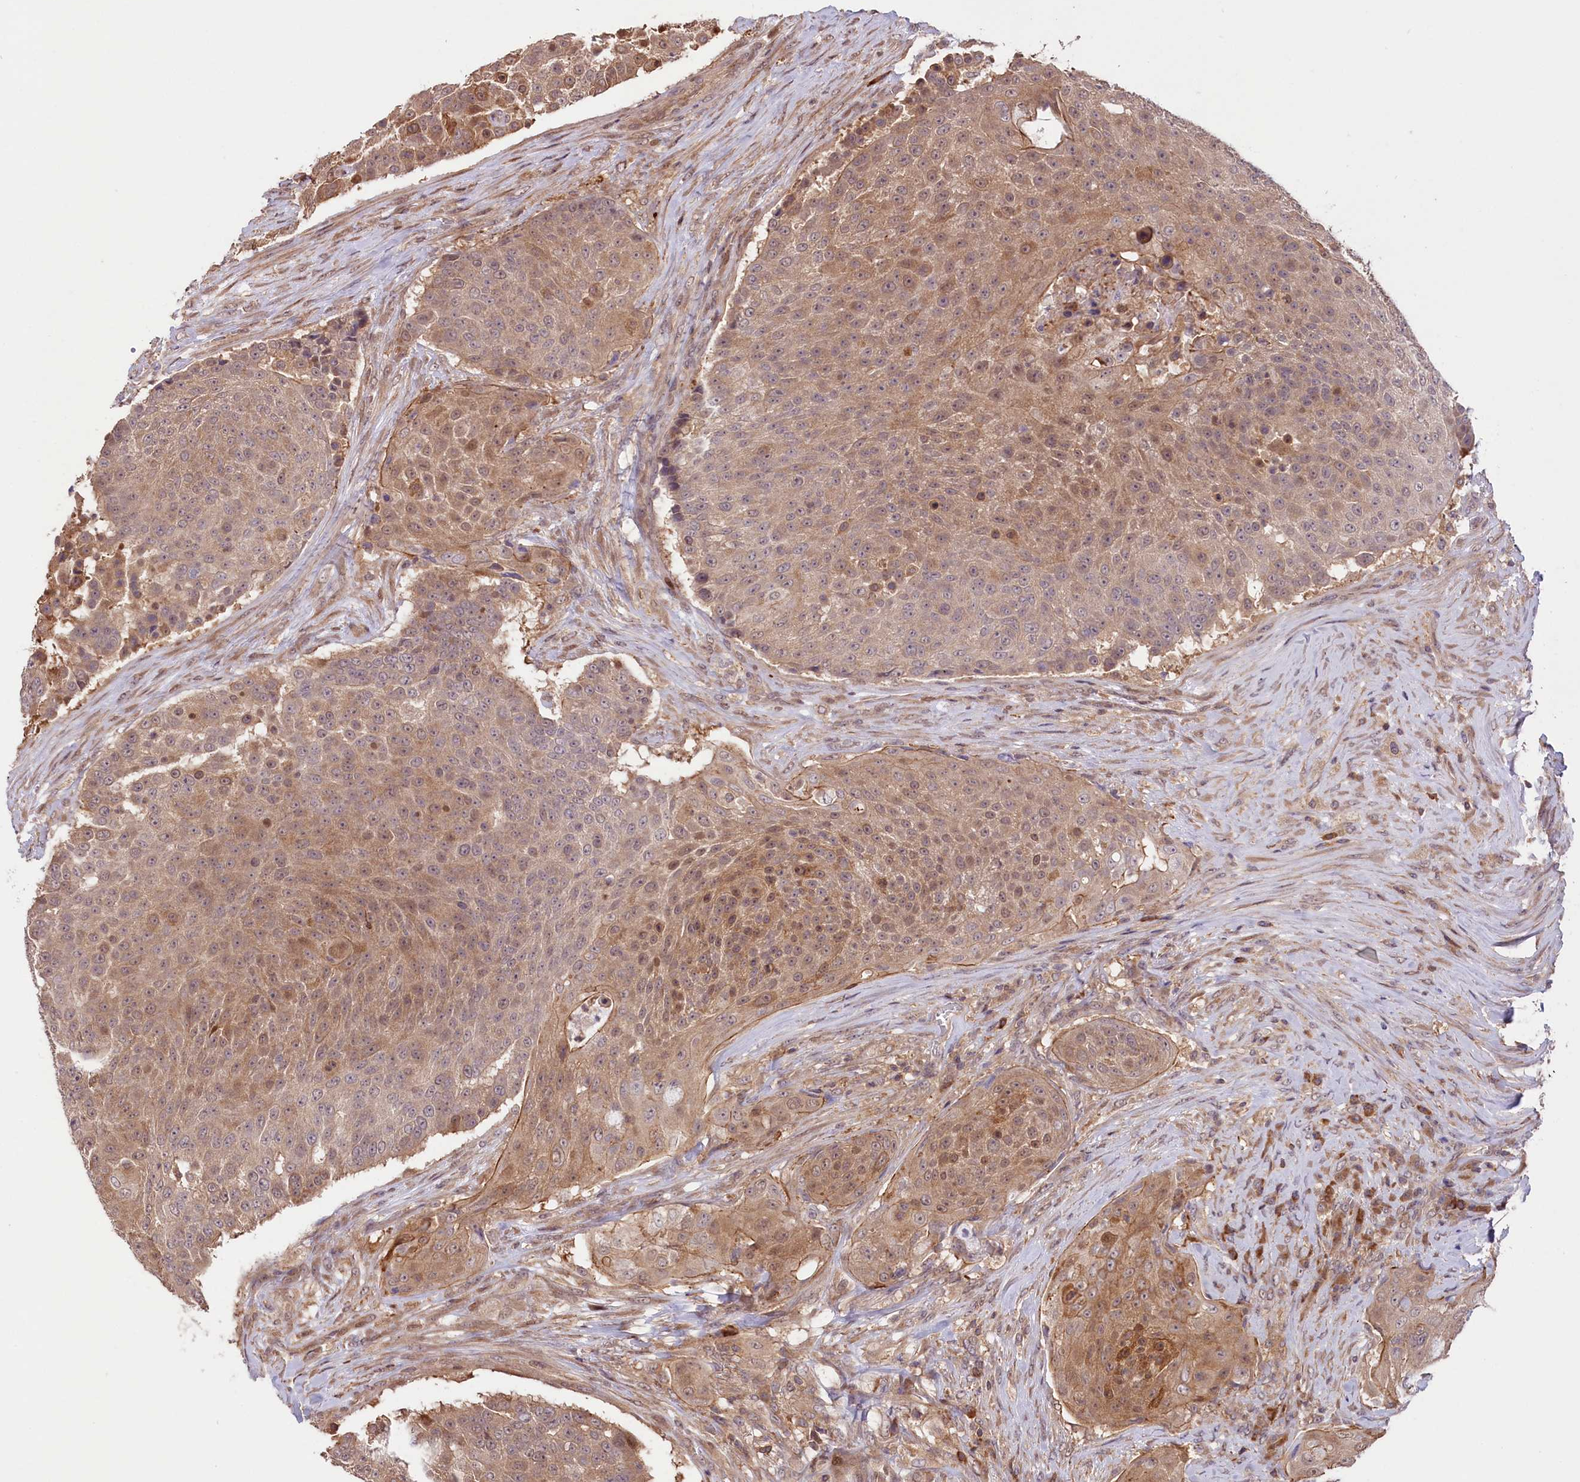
{"staining": {"intensity": "moderate", "quantity": "25%-75%", "location": "cytoplasmic/membranous,nuclear"}, "tissue": "urothelial cancer", "cell_type": "Tumor cells", "image_type": "cancer", "snomed": [{"axis": "morphology", "description": "Urothelial carcinoma, High grade"}, {"axis": "topography", "description": "Urinary bladder"}], "caption": "DAB immunohistochemical staining of human urothelial carcinoma (high-grade) displays moderate cytoplasmic/membranous and nuclear protein expression in approximately 25%-75% of tumor cells. (brown staining indicates protein expression, while blue staining denotes nuclei).", "gene": "RIC8A", "patient": {"sex": "female", "age": 63}}